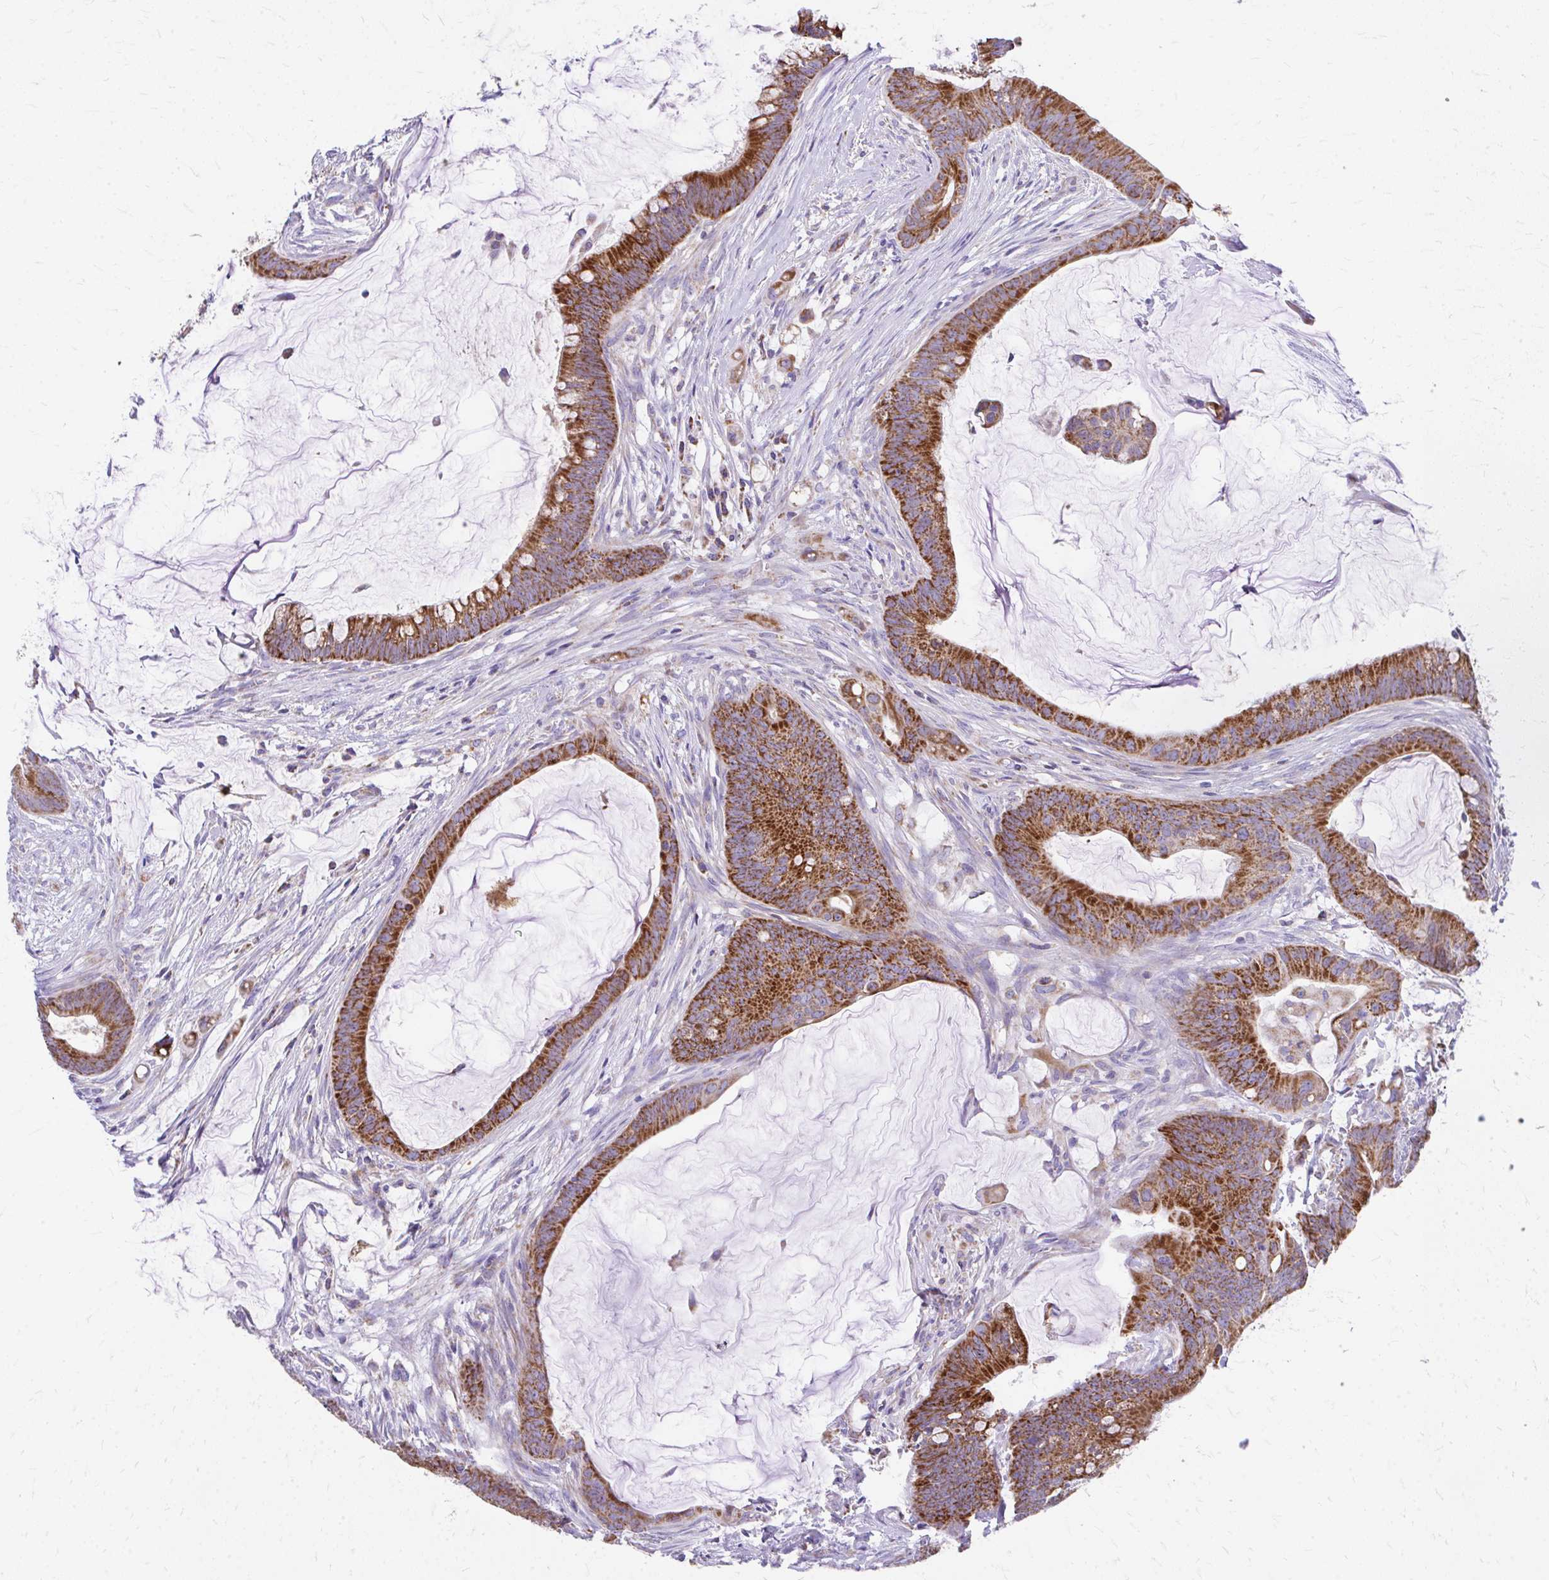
{"staining": {"intensity": "strong", "quantity": ">75%", "location": "cytoplasmic/membranous"}, "tissue": "colorectal cancer", "cell_type": "Tumor cells", "image_type": "cancer", "snomed": [{"axis": "morphology", "description": "Adenocarcinoma, NOS"}, {"axis": "topography", "description": "Colon"}], "caption": "DAB (3,3'-diaminobenzidine) immunohistochemical staining of adenocarcinoma (colorectal) demonstrates strong cytoplasmic/membranous protein expression in about >75% of tumor cells.", "gene": "MRPL19", "patient": {"sex": "male", "age": 62}}